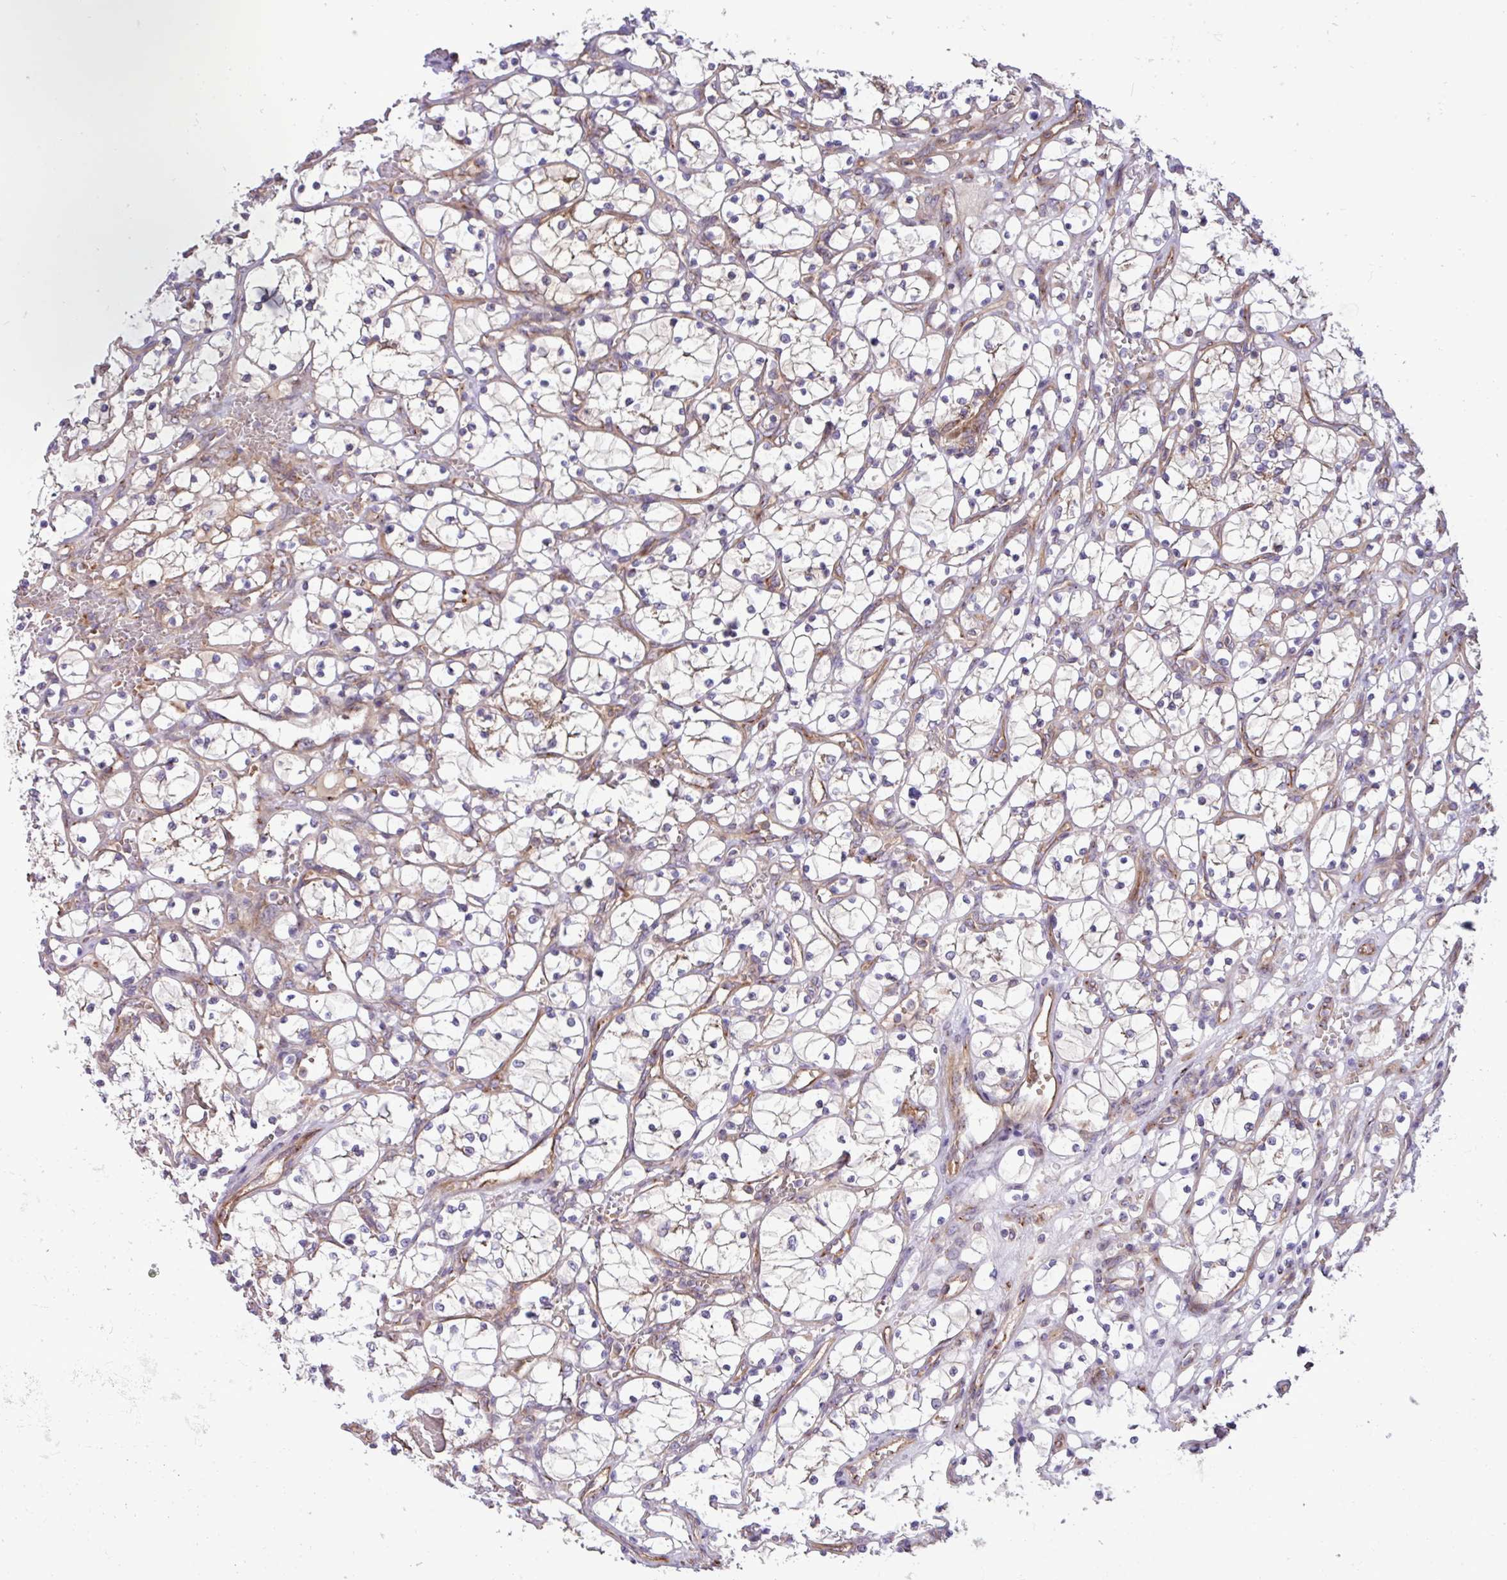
{"staining": {"intensity": "negative", "quantity": "none", "location": "none"}, "tissue": "renal cancer", "cell_type": "Tumor cells", "image_type": "cancer", "snomed": [{"axis": "morphology", "description": "Adenocarcinoma, NOS"}, {"axis": "topography", "description": "Kidney"}], "caption": "This histopathology image is of renal cancer (adenocarcinoma) stained with IHC to label a protein in brown with the nuclei are counter-stained blue. There is no staining in tumor cells. (DAB (3,3'-diaminobenzidine) immunohistochemistry, high magnification).", "gene": "RAB19", "patient": {"sex": "female", "age": 69}}